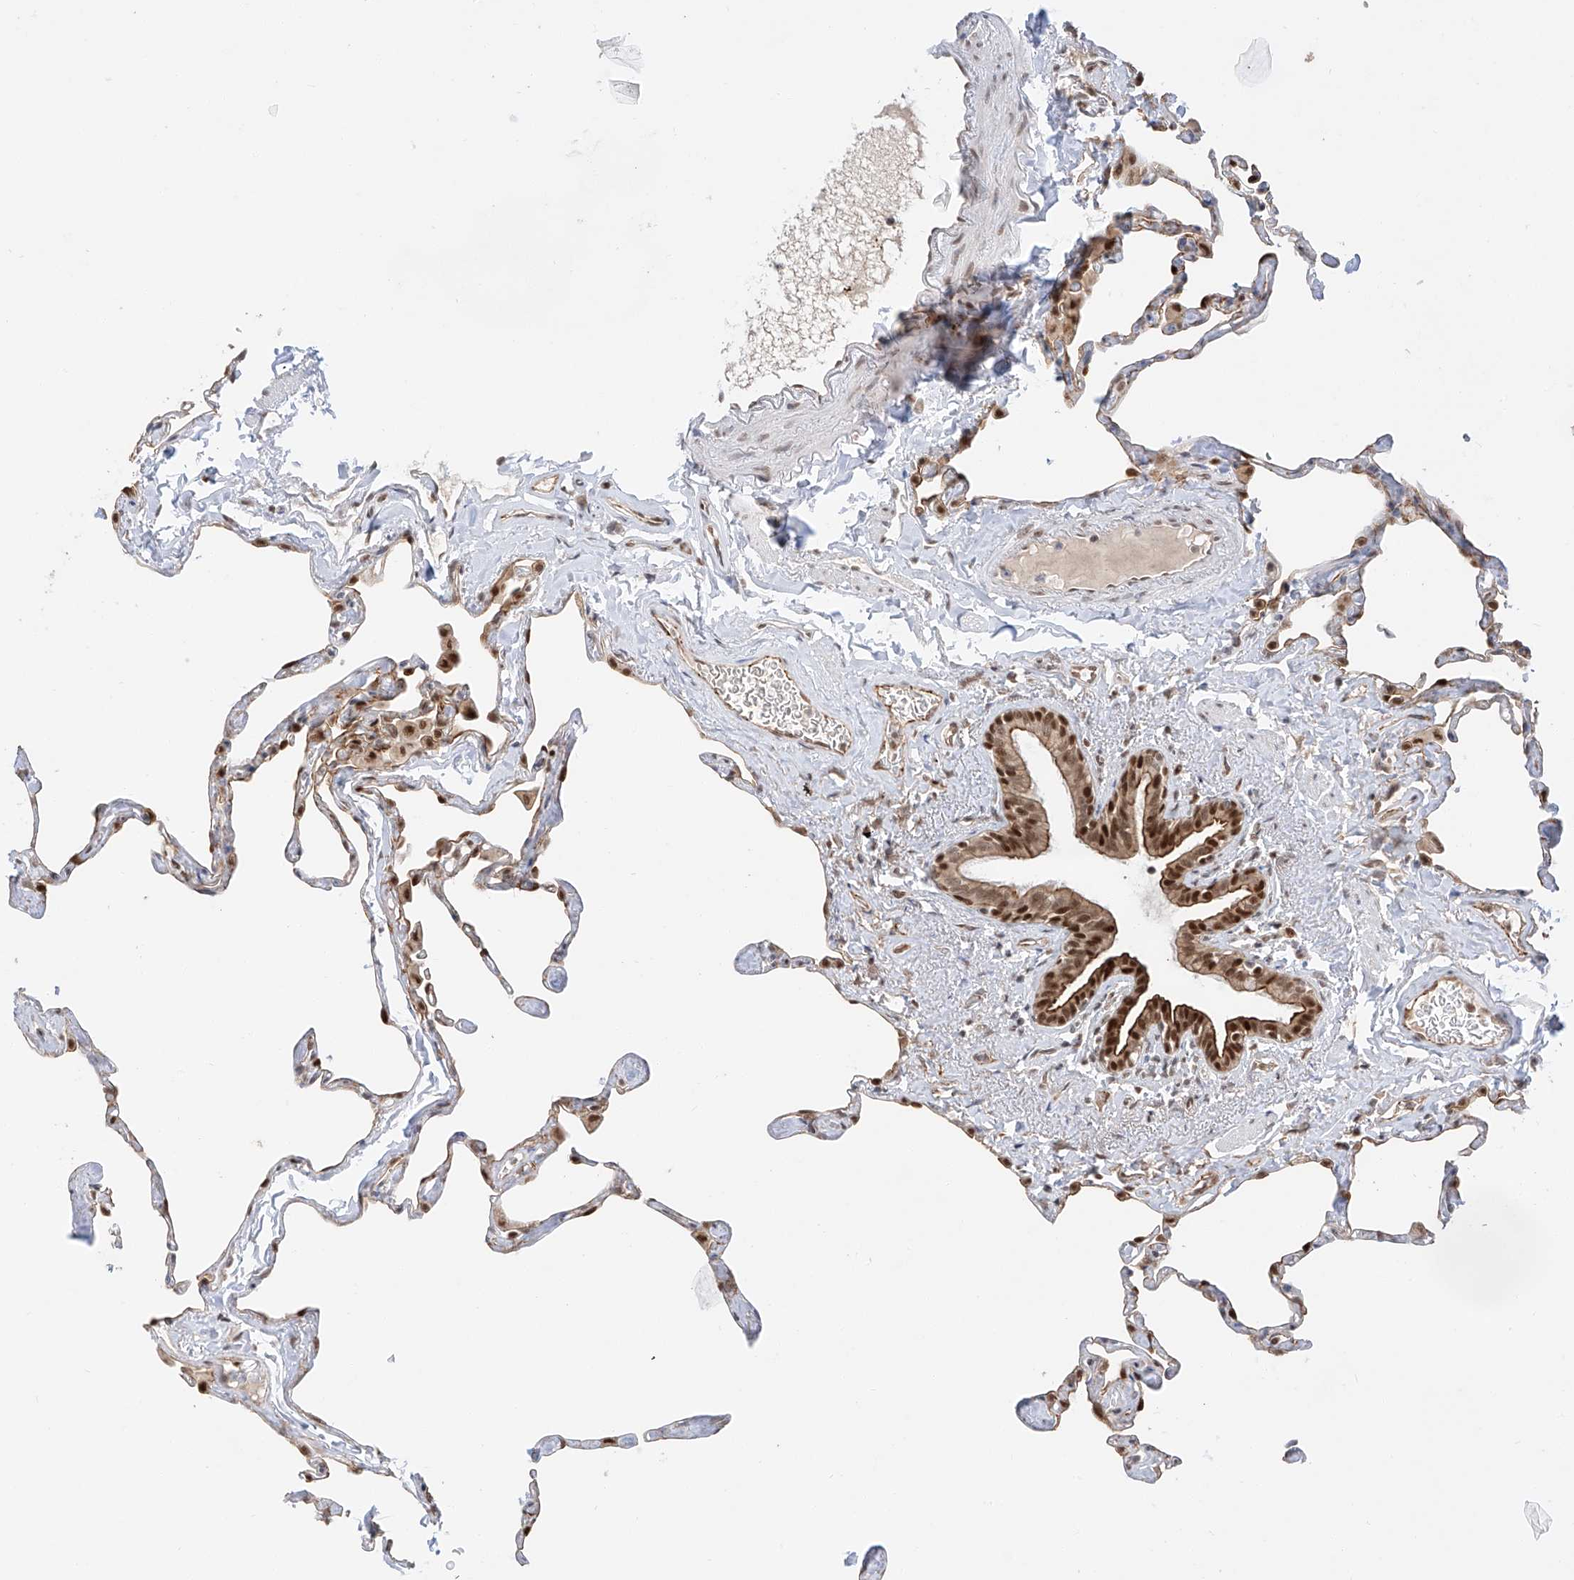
{"staining": {"intensity": "strong", "quantity": "25%-75%", "location": "nuclear"}, "tissue": "lung", "cell_type": "Alveolar cells", "image_type": "normal", "snomed": [{"axis": "morphology", "description": "Normal tissue, NOS"}, {"axis": "topography", "description": "Lung"}], "caption": "DAB immunohistochemical staining of normal human lung displays strong nuclear protein staining in about 25%-75% of alveolar cells.", "gene": "POGK", "patient": {"sex": "male", "age": 65}}